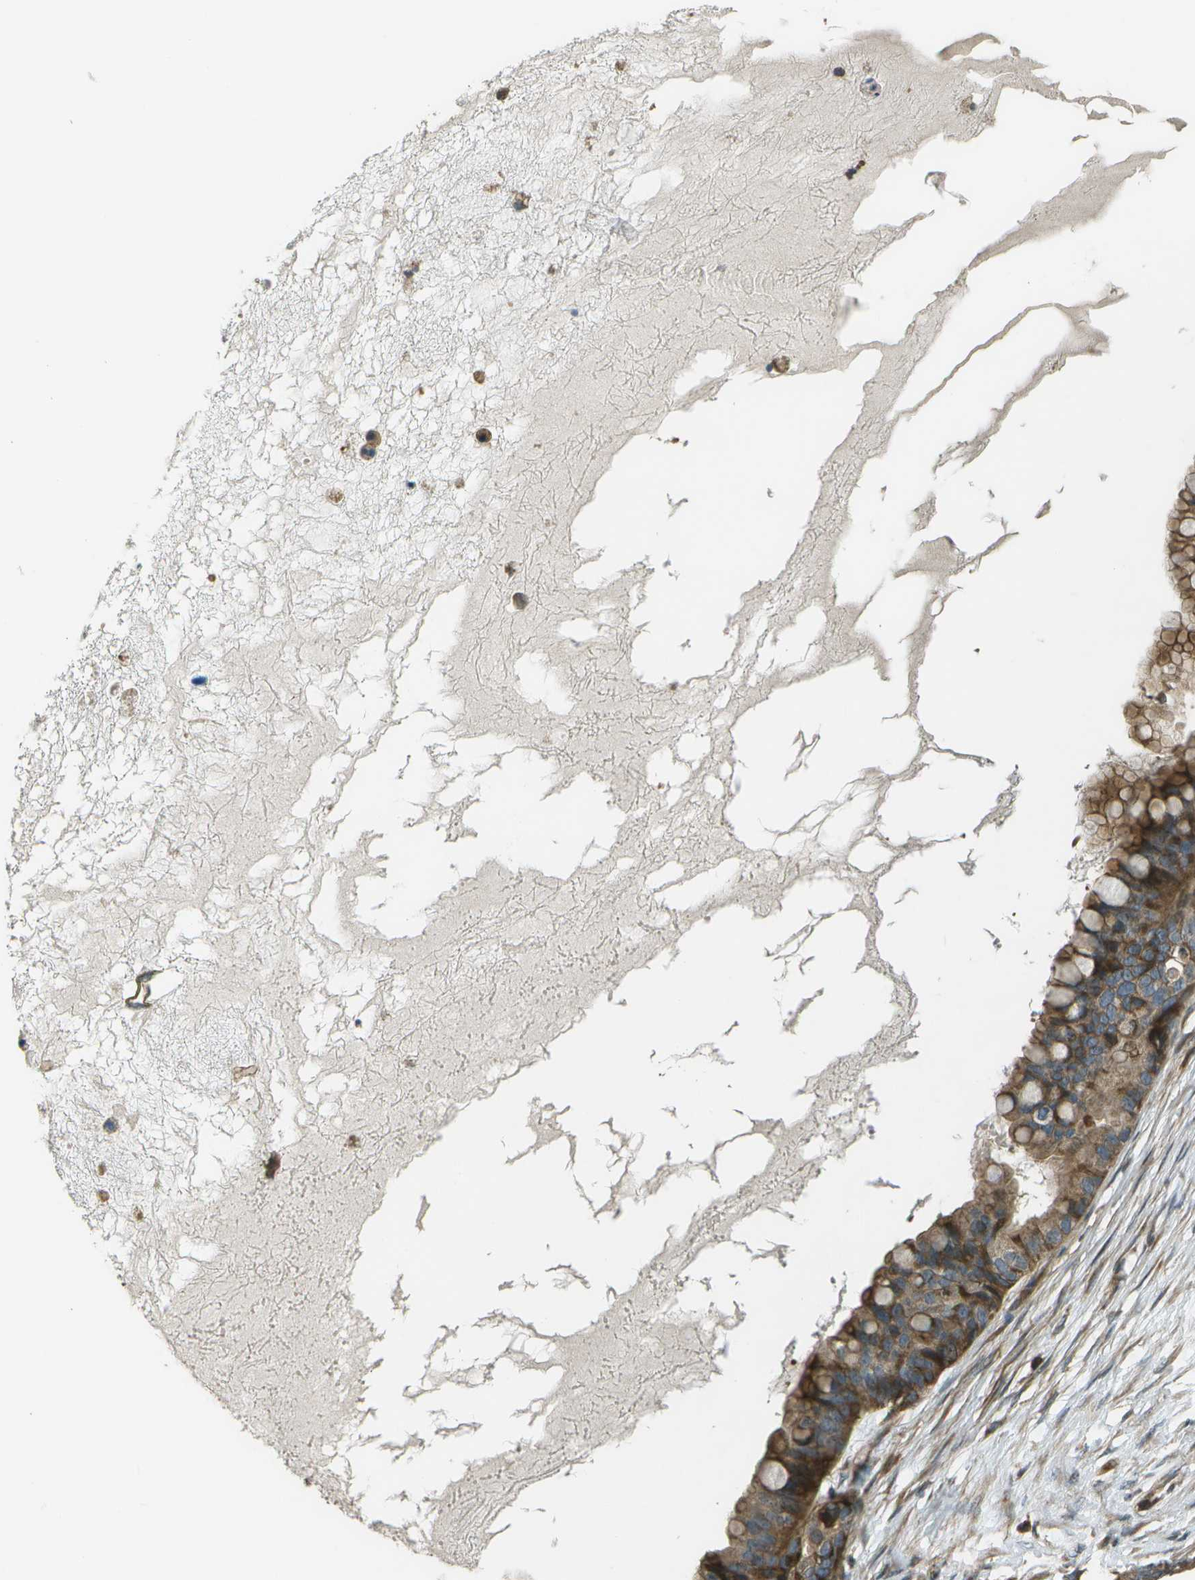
{"staining": {"intensity": "strong", "quantity": ">75%", "location": "cytoplasmic/membranous"}, "tissue": "ovarian cancer", "cell_type": "Tumor cells", "image_type": "cancer", "snomed": [{"axis": "morphology", "description": "Cystadenocarcinoma, mucinous, NOS"}, {"axis": "topography", "description": "Ovary"}], "caption": "This micrograph reveals ovarian mucinous cystadenocarcinoma stained with IHC to label a protein in brown. The cytoplasmic/membranous of tumor cells show strong positivity for the protein. Nuclei are counter-stained blue.", "gene": "PLPBP", "patient": {"sex": "female", "age": 80}}